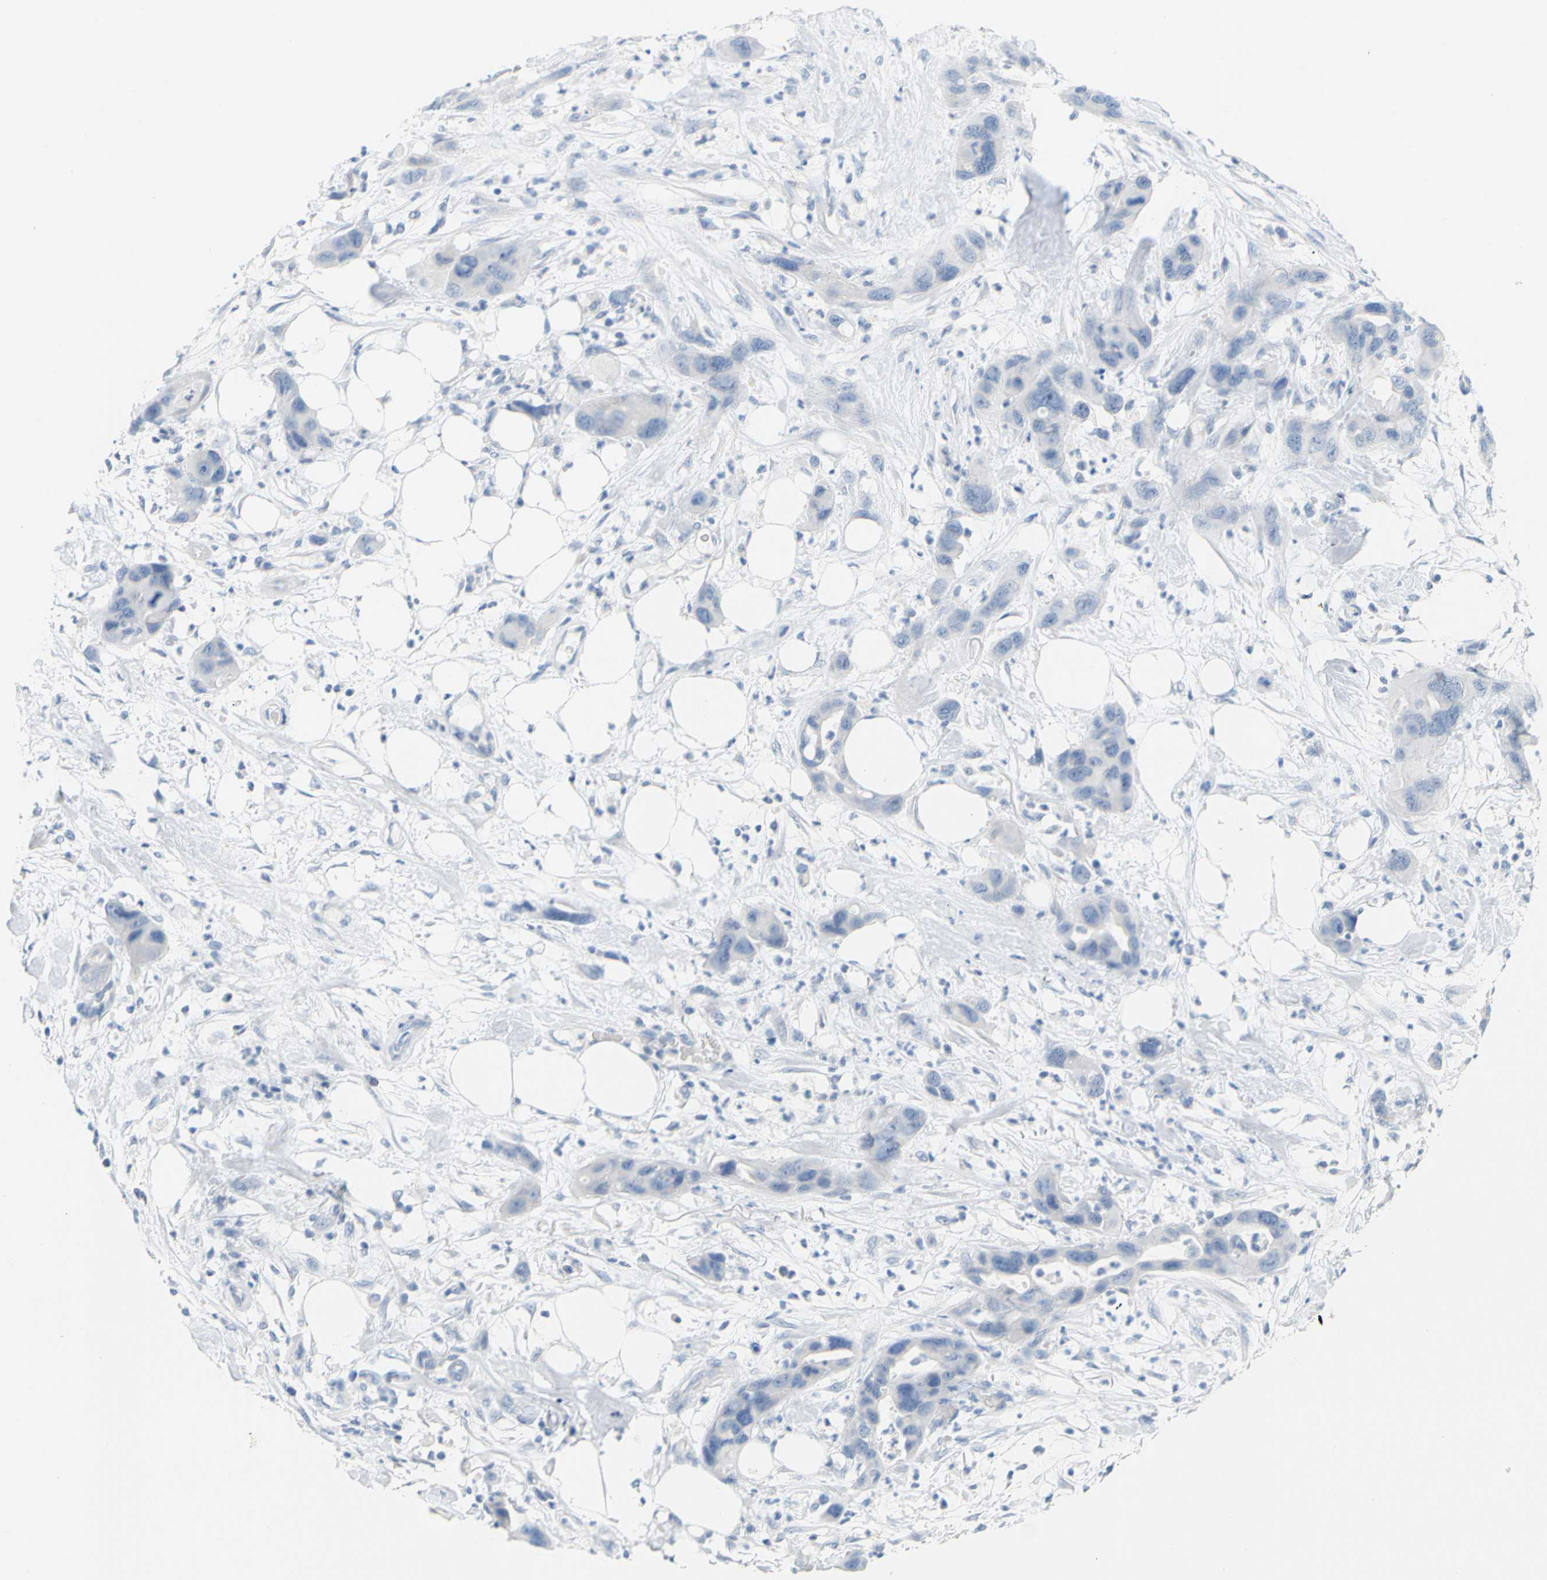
{"staining": {"intensity": "negative", "quantity": "none", "location": "none"}, "tissue": "pancreatic cancer", "cell_type": "Tumor cells", "image_type": "cancer", "snomed": [{"axis": "morphology", "description": "Adenocarcinoma, NOS"}, {"axis": "topography", "description": "Pancreas"}], "caption": "Immunohistochemical staining of human adenocarcinoma (pancreatic) demonstrates no significant positivity in tumor cells.", "gene": "OPN1SW", "patient": {"sex": "female", "age": 71}}